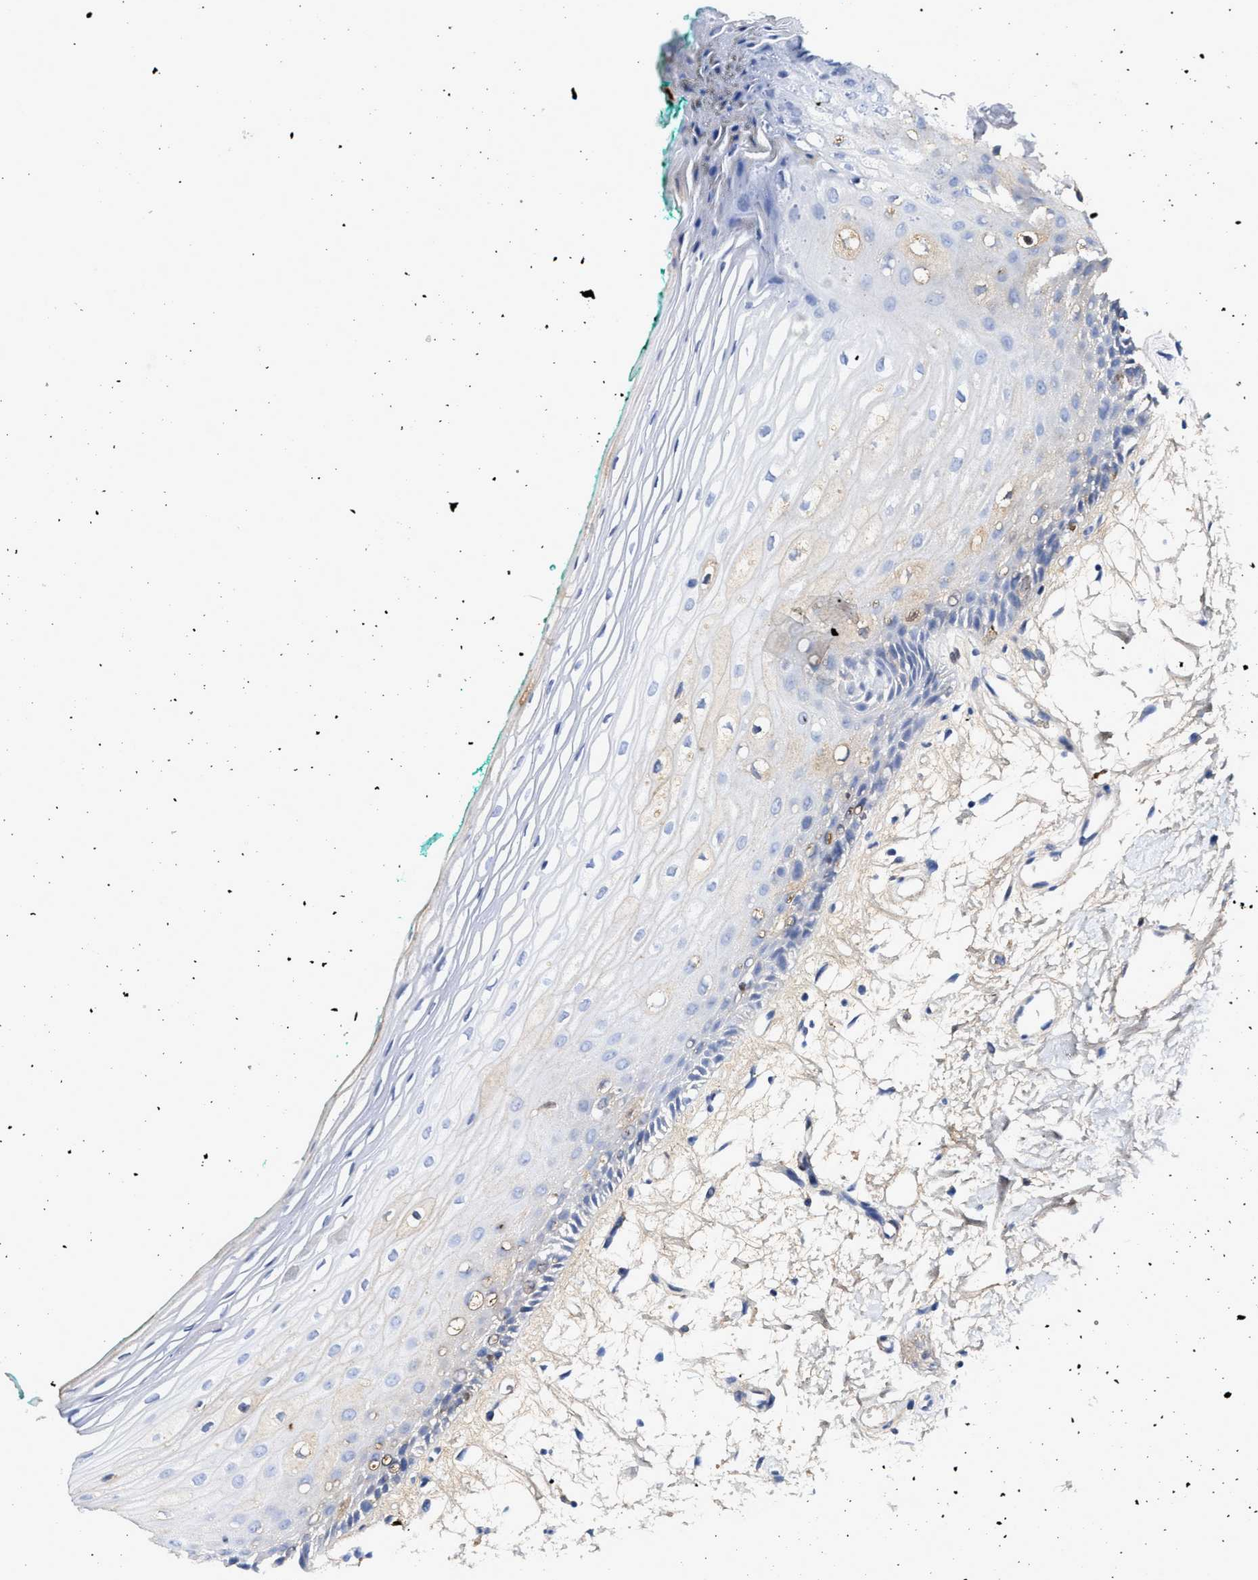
{"staining": {"intensity": "negative", "quantity": "none", "location": "none"}, "tissue": "oral mucosa", "cell_type": "Squamous epithelial cells", "image_type": "normal", "snomed": [{"axis": "morphology", "description": "Normal tissue, NOS"}, {"axis": "topography", "description": "Skeletal muscle"}, {"axis": "topography", "description": "Oral tissue"}, {"axis": "topography", "description": "Peripheral nerve tissue"}], "caption": "The photomicrograph reveals no significant positivity in squamous epithelial cells of oral mucosa. (Brightfield microscopy of DAB immunohistochemistry (IHC) at high magnification).", "gene": "C2", "patient": {"sex": "female", "age": 84}}